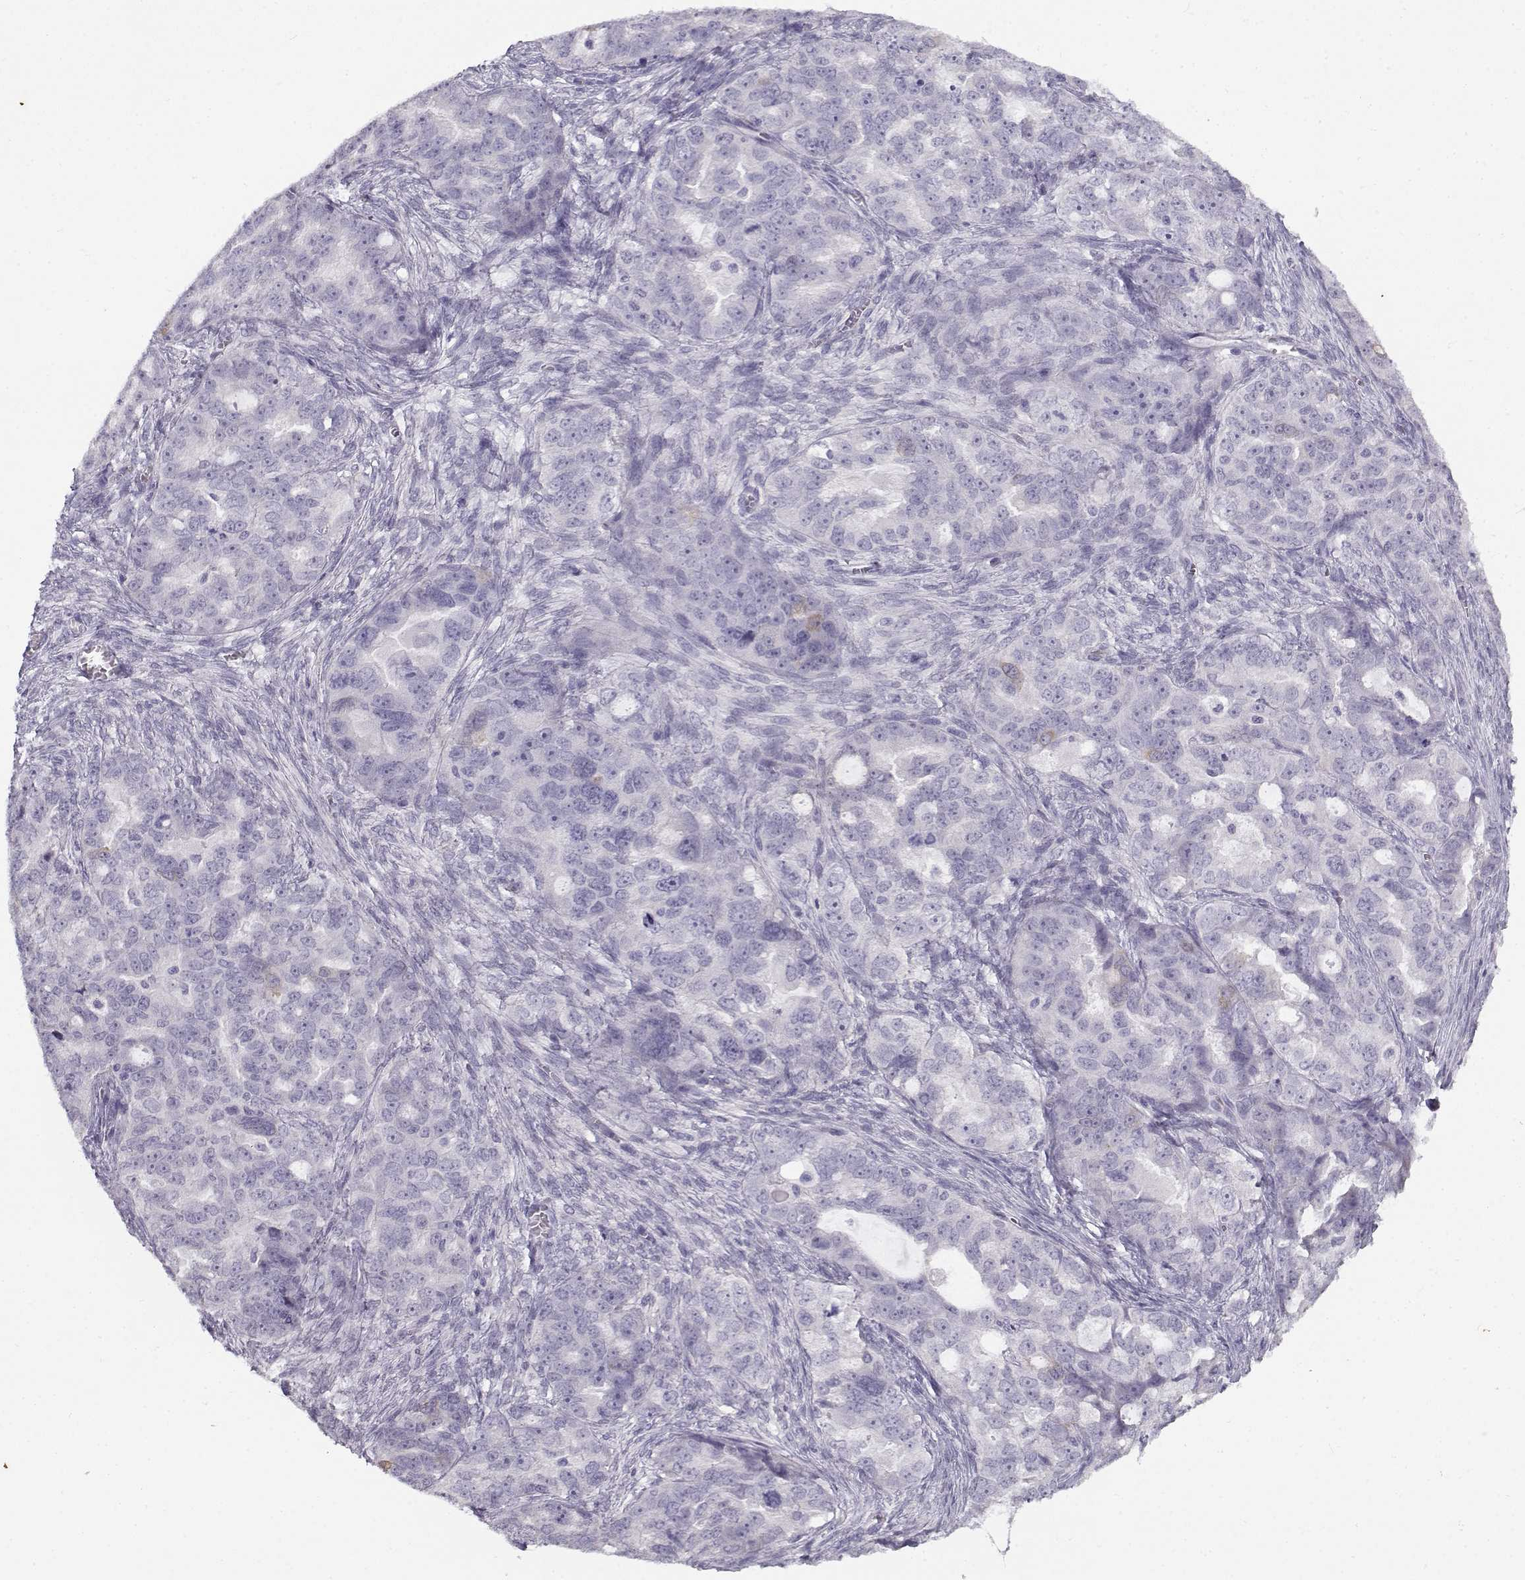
{"staining": {"intensity": "negative", "quantity": "none", "location": "none"}, "tissue": "ovarian cancer", "cell_type": "Tumor cells", "image_type": "cancer", "snomed": [{"axis": "morphology", "description": "Cystadenocarcinoma, serous, NOS"}, {"axis": "topography", "description": "Ovary"}], "caption": "The immunohistochemistry micrograph has no significant expression in tumor cells of ovarian cancer tissue. The staining was performed using DAB (3,3'-diaminobenzidine) to visualize the protein expression in brown, while the nuclei were stained in blue with hematoxylin (Magnification: 20x).", "gene": "TEX55", "patient": {"sex": "female", "age": 51}}